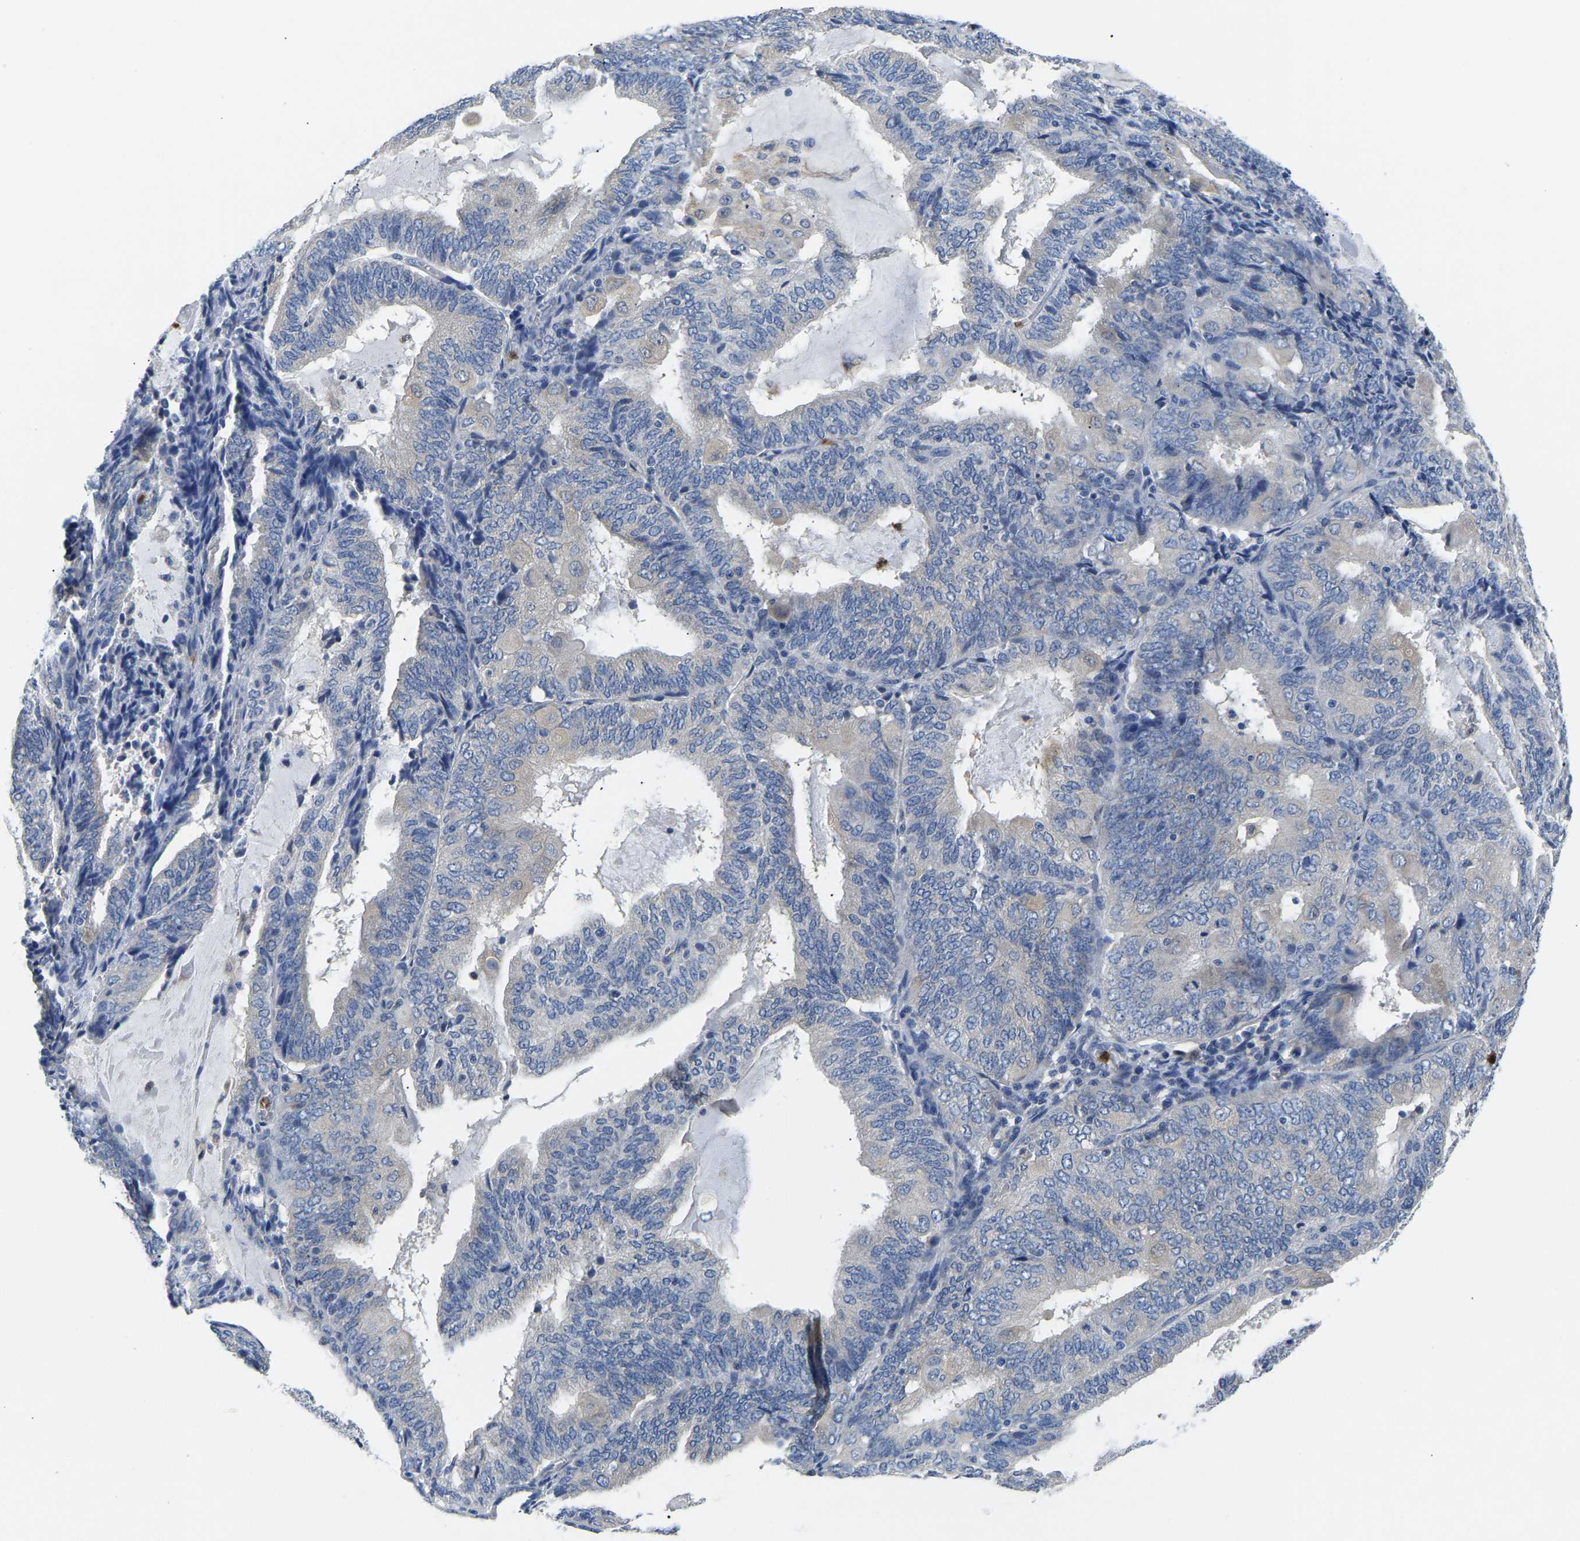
{"staining": {"intensity": "negative", "quantity": "none", "location": "none"}, "tissue": "endometrial cancer", "cell_type": "Tumor cells", "image_type": "cancer", "snomed": [{"axis": "morphology", "description": "Adenocarcinoma, NOS"}, {"axis": "topography", "description": "Endometrium"}], "caption": "Endometrial adenocarcinoma was stained to show a protein in brown. There is no significant expression in tumor cells.", "gene": "TOR1B", "patient": {"sex": "female", "age": 81}}